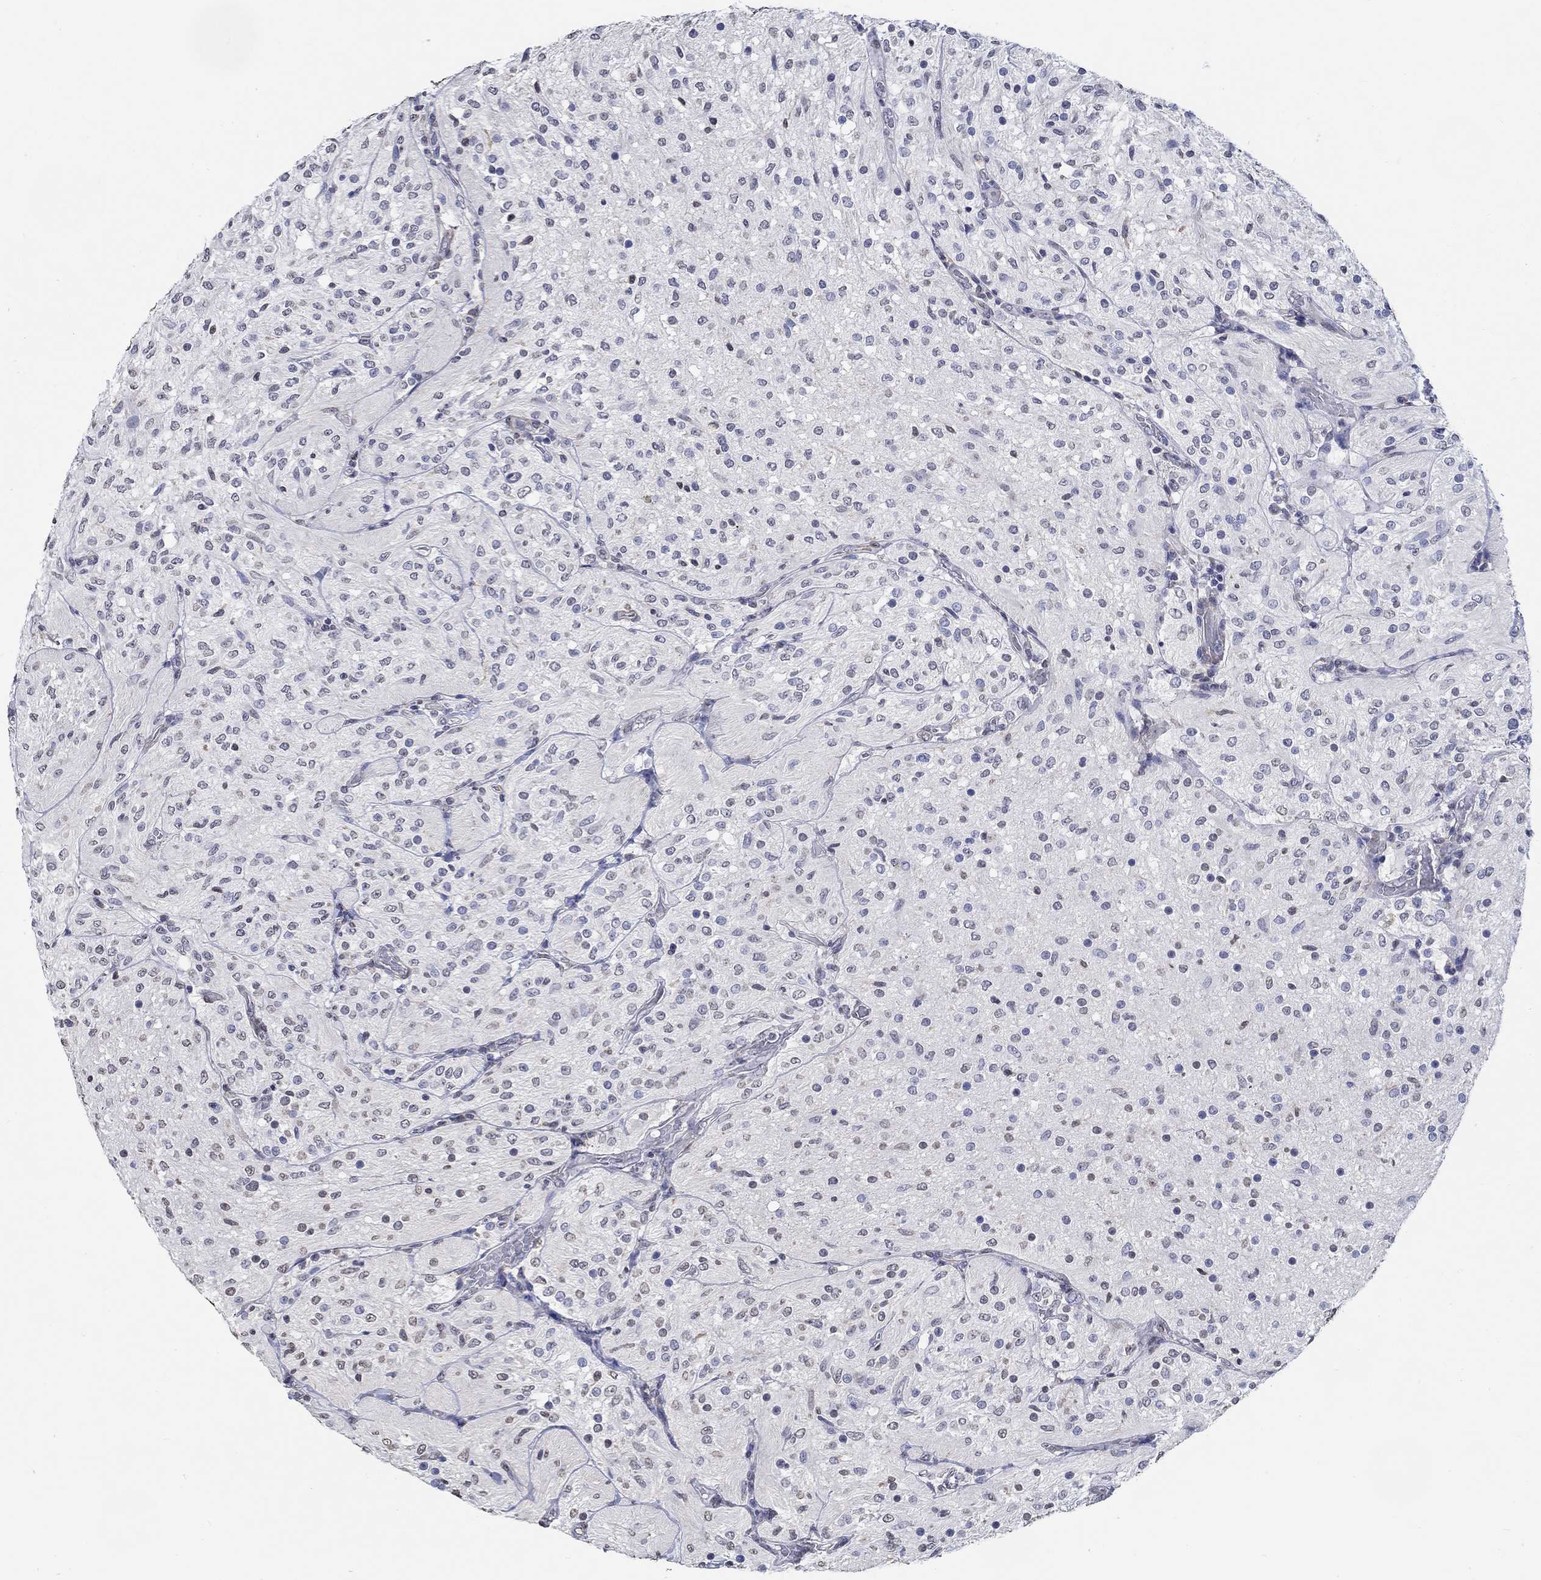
{"staining": {"intensity": "negative", "quantity": "none", "location": "none"}, "tissue": "glioma", "cell_type": "Tumor cells", "image_type": "cancer", "snomed": [{"axis": "morphology", "description": "Glioma, malignant, Low grade"}, {"axis": "topography", "description": "Brain"}], "caption": "Malignant glioma (low-grade) stained for a protein using immunohistochemistry demonstrates no positivity tumor cells.", "gene": "PDE1B", "patient": {"sex": "male", "age": 3}}